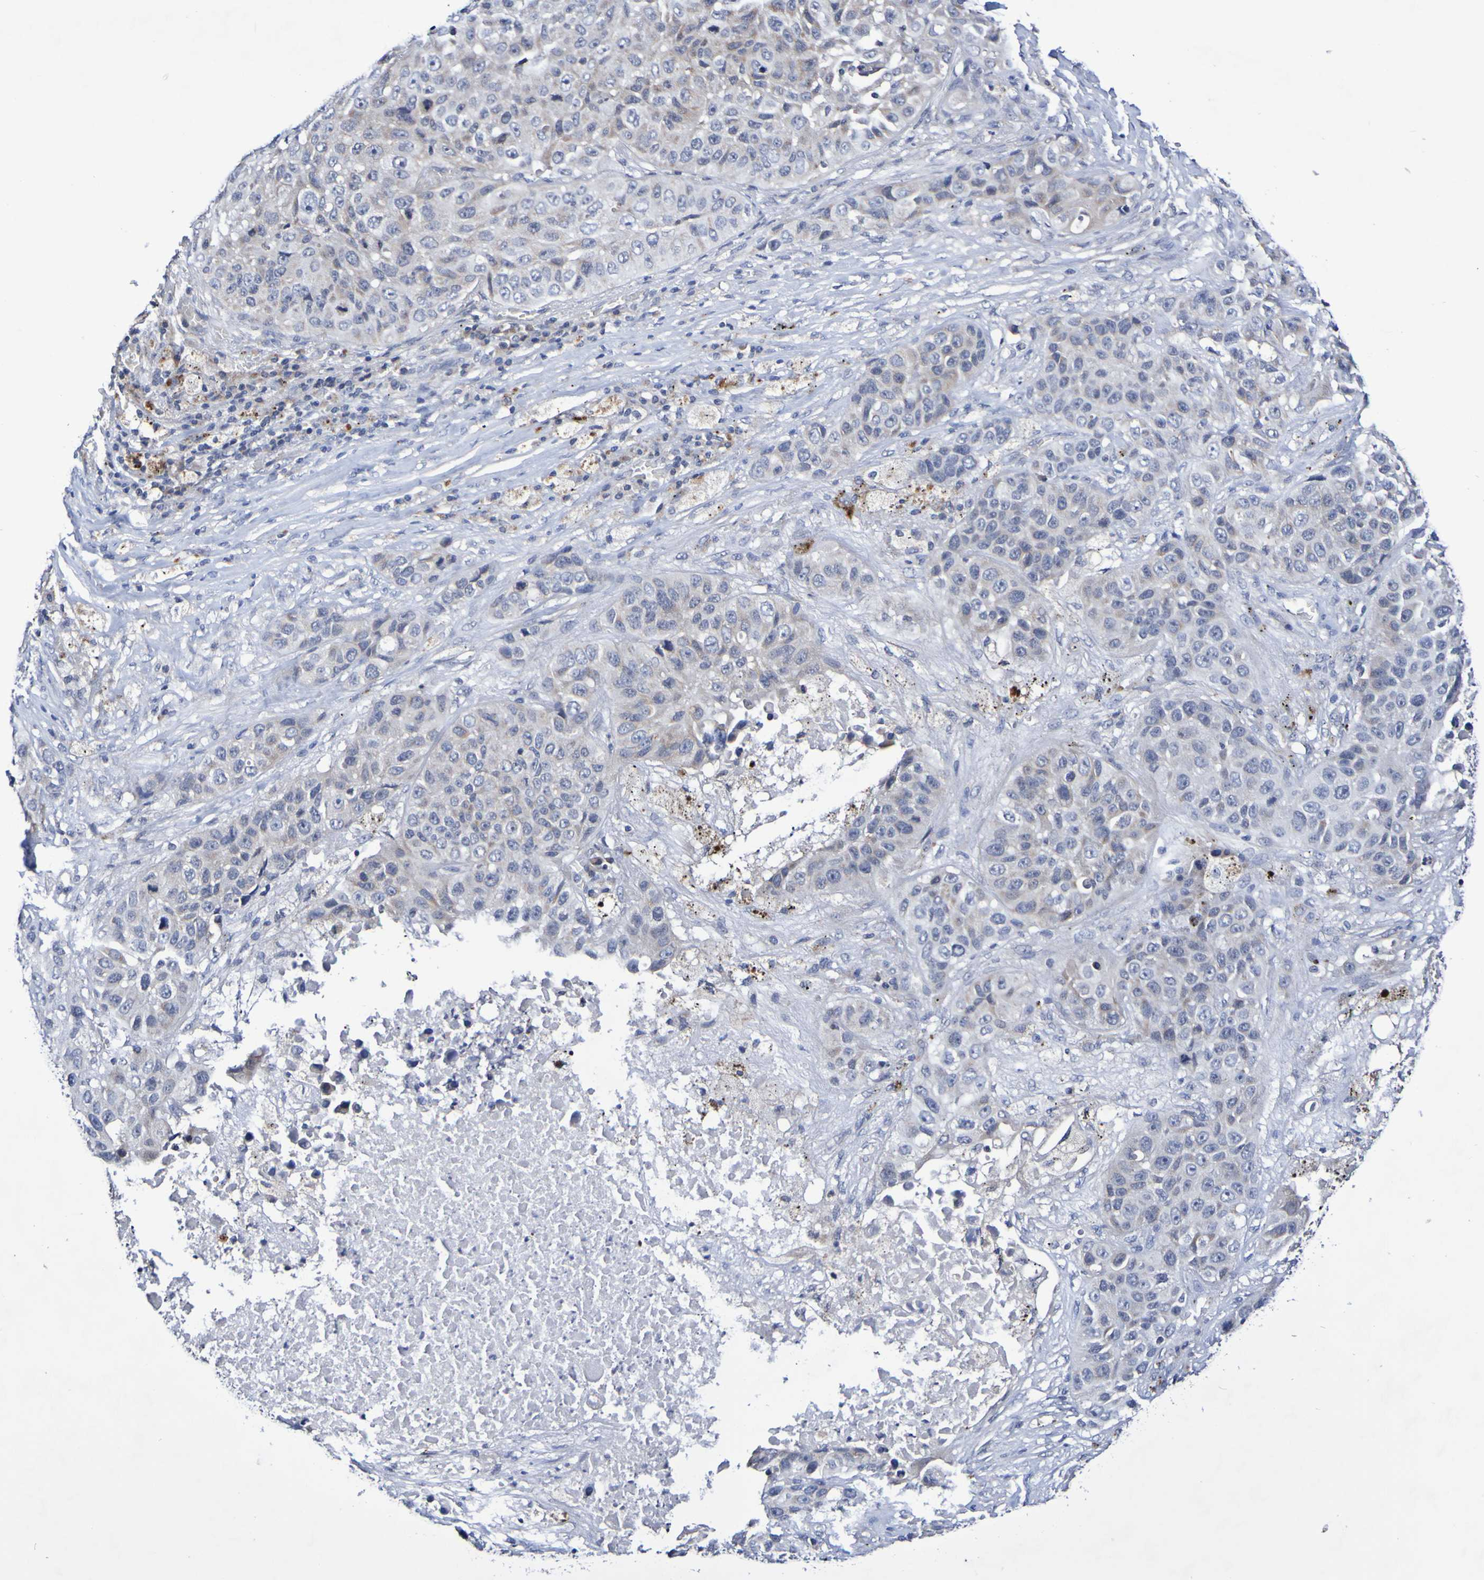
{"staining": {"intensity": "weak", "quantity": "25%-75%", "location": "cytoplasmic/membranous"}, "tissue": "lung cancer", "cell_type": "Tumor cells", "image_type": "cancer", "snomed": [{"axis": "morphology", "description": "Squamous cell carcinoma, NOS"}, {"axis": "topography", "description": "Lung"}], "caption": "IHC of lung cancer shows low levels of weak cytoplasmic/membranous expression in approximately 25%-75% of tumor cells.", "gene": "PTP4A2", "patient": {"sex": "male", "age": 57}}